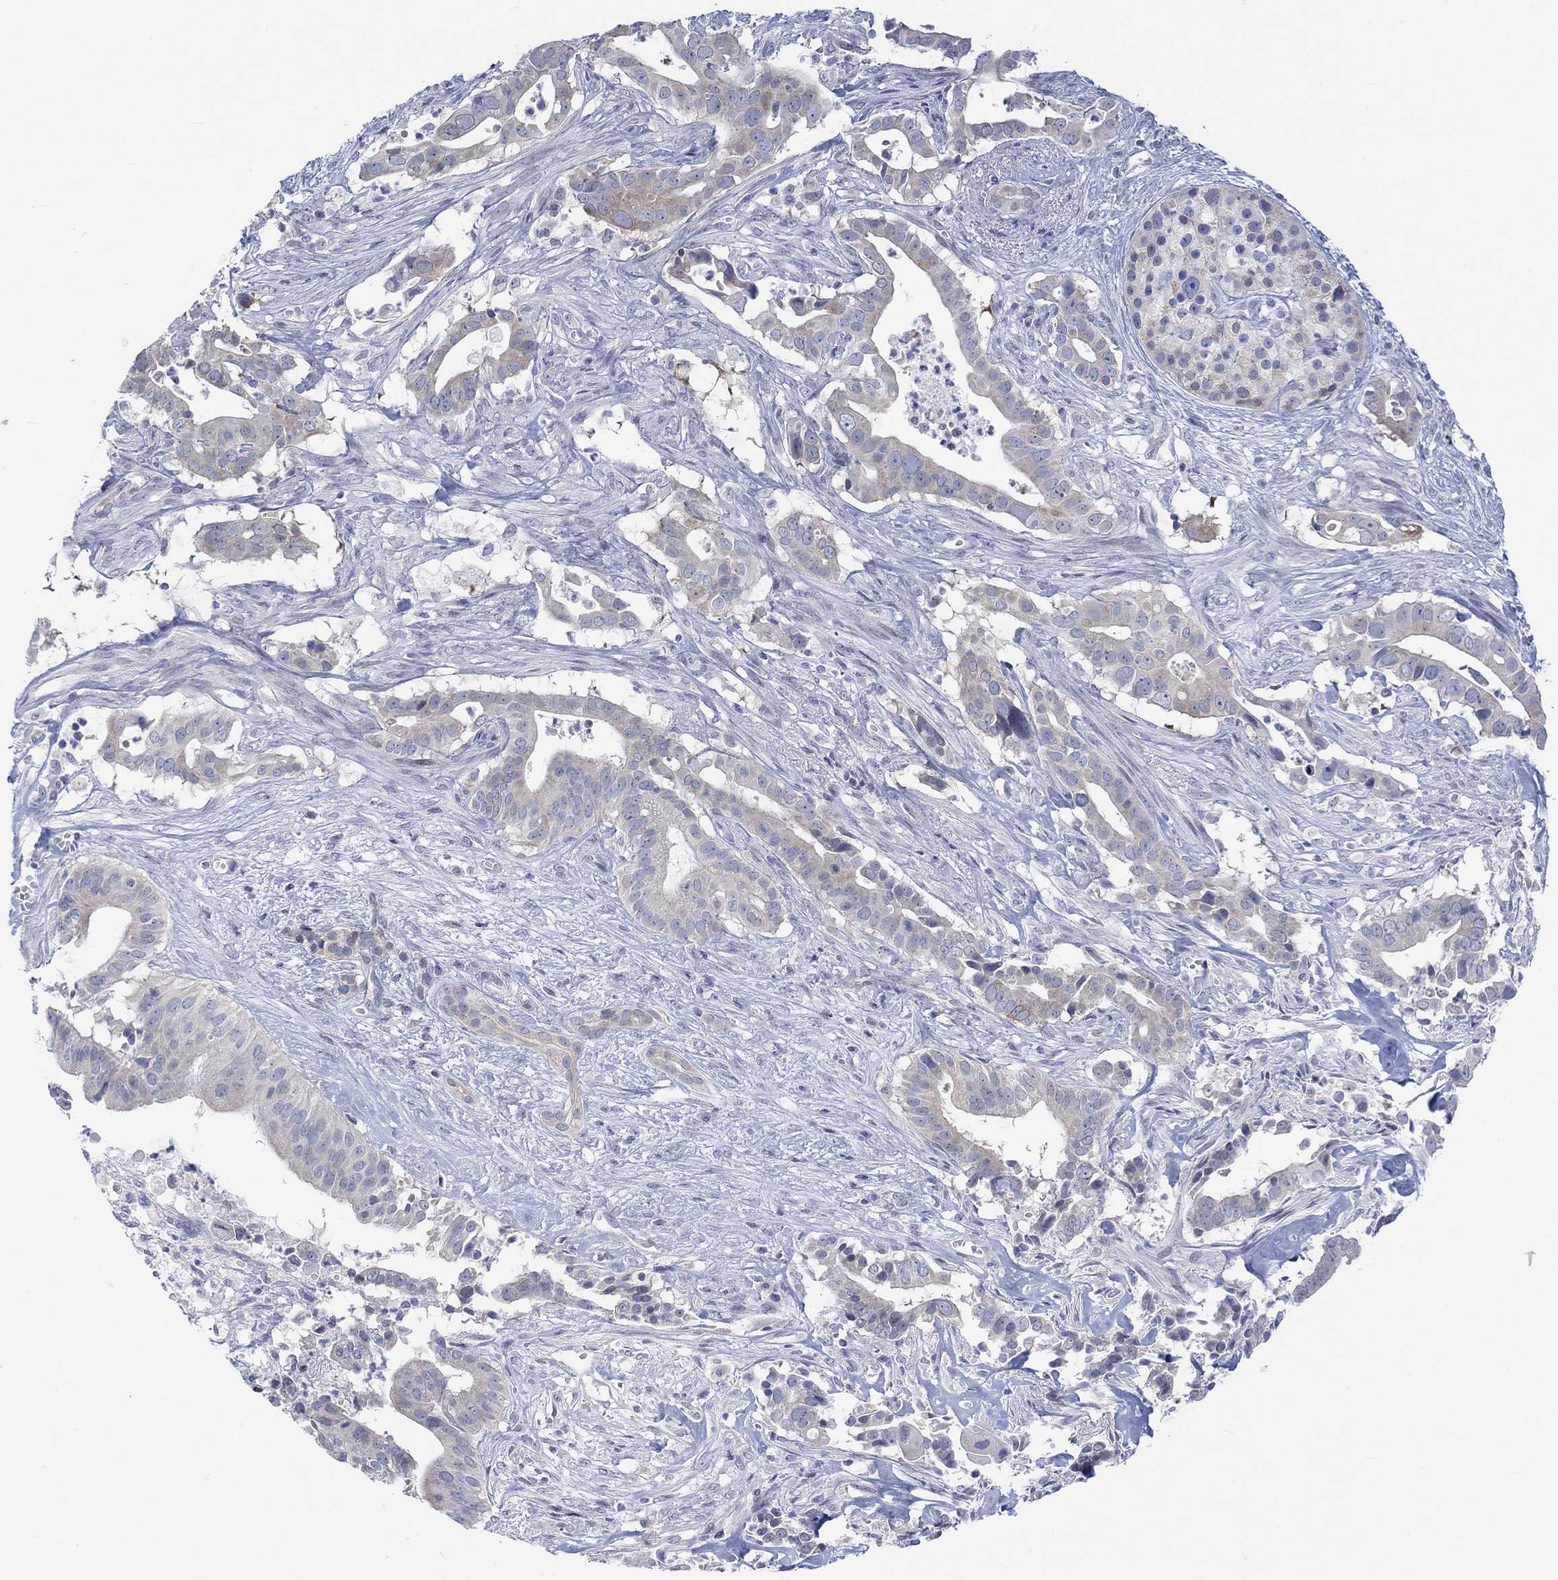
{"staining": {"intensity": "weak", "quantity": "<25%", "location": "cytoplasmic/membranous"}, "tissue": "pancreatic cancer", "cell_type": "Tumor cells", "image_type": "cancer", "snomed": [{"axis": "morphology", "description": "Adenocarcinoma, NOS"}, {"axis": "topography", "description": "Pancreas"}], "caption": "This is an immunohistochemistry (IHC) photomicrograph of human pancreatic adenocarcinoma. There is no positivity in tumor cells.", "gene": "DCX", "patient": {"sex": "male", "age": 61}}